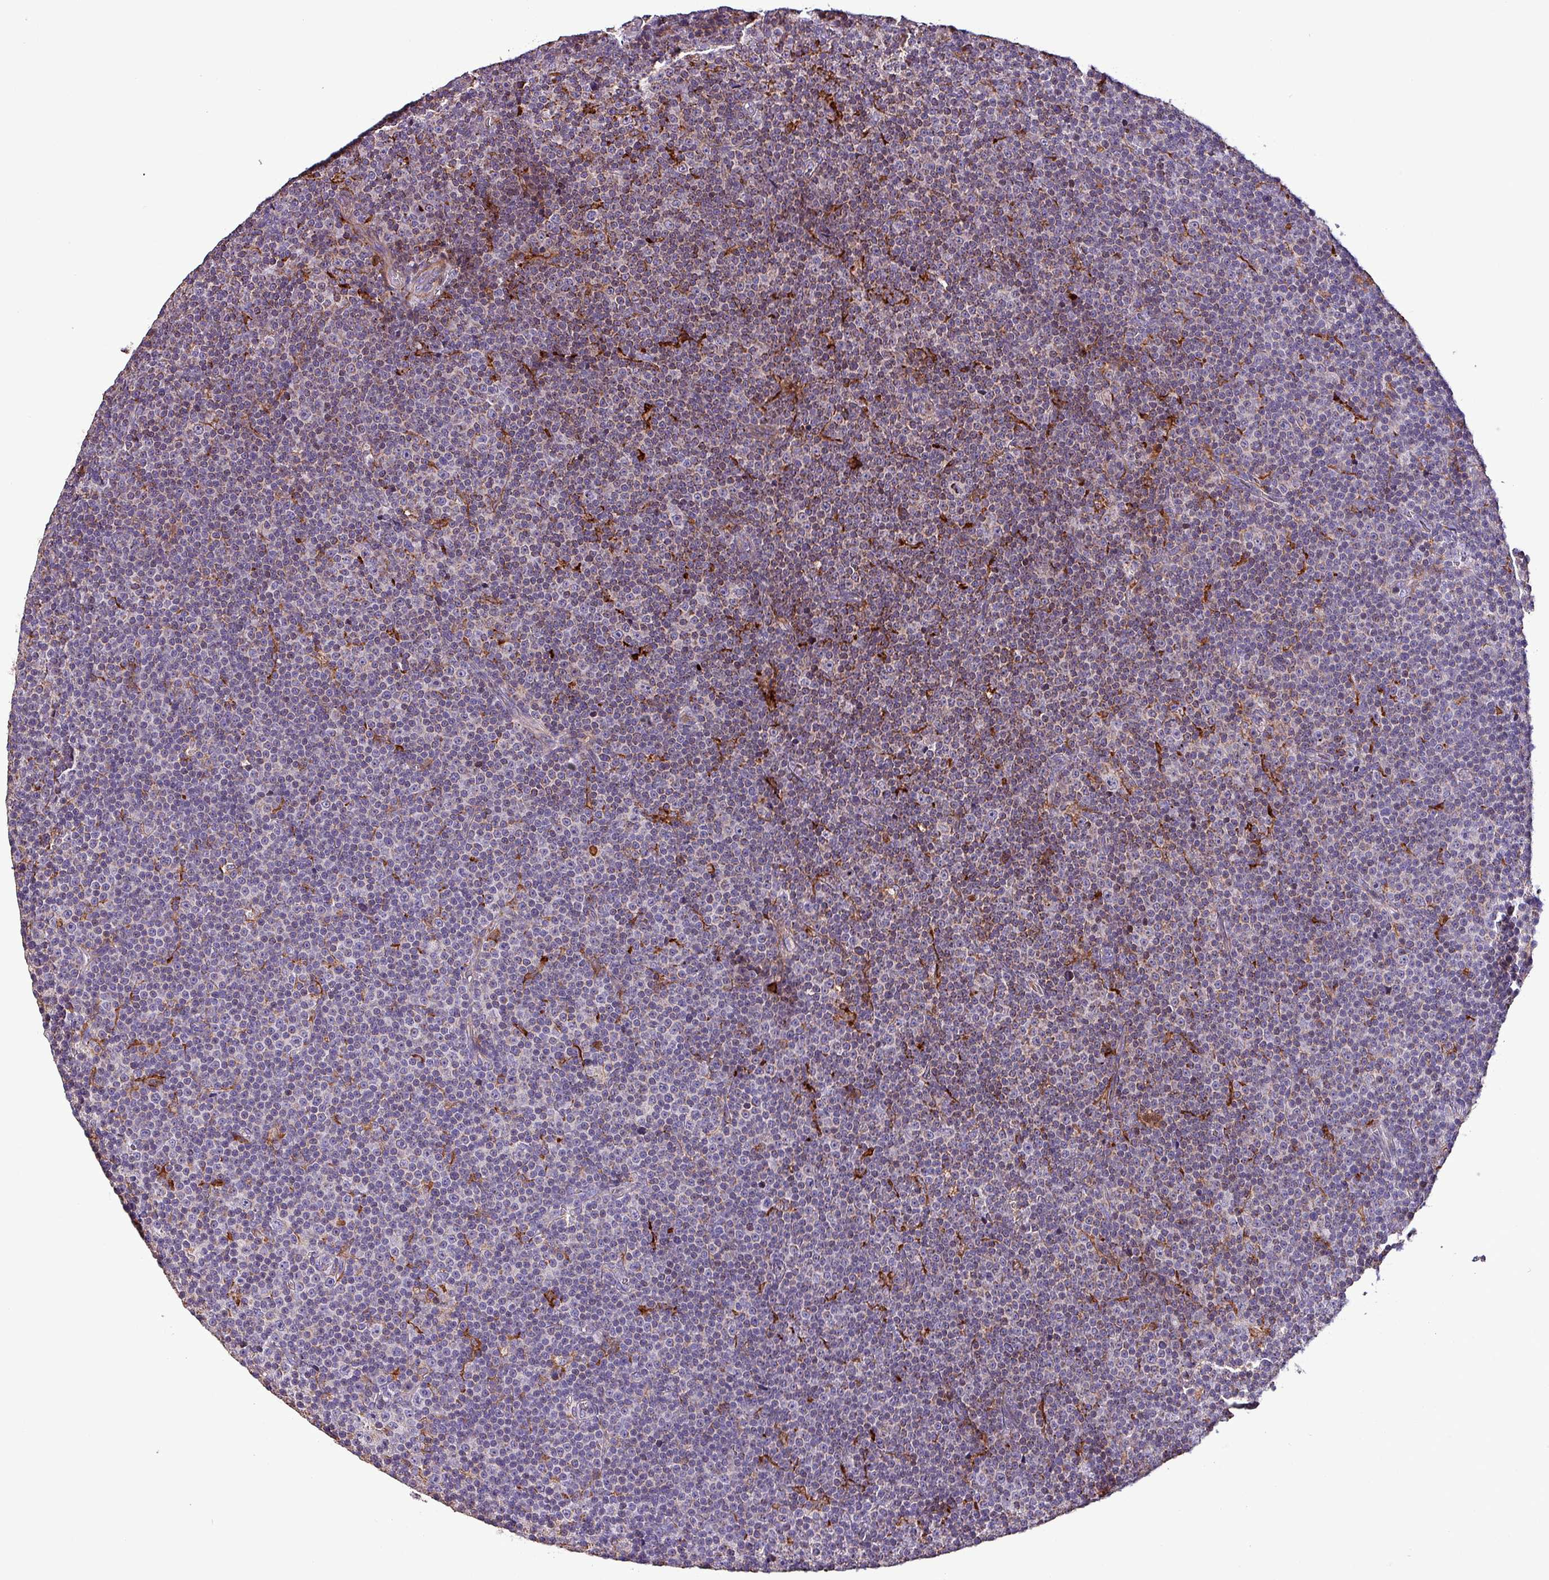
{"staining": {"intensity": "negative", "quantity": "none", "location": "none"}, "tissue": "lymphoma", "cell_type": "Tumor cells", "image_type": "cancer", "snomed": [{"axis": "morphology", "description": "Malignant lymphoma, non-Hodgkin's type, Low grade"}, {"axis": "topography", "description": "Lymph node"}], "caption": "Immunohistochemistry (IHC) micrograph of human lymphoma stained for a protein (brown), which demonstrates no expression in tumor cells.", "gene": "SCIN", "patient": {"sex": "female", "age": 67}}